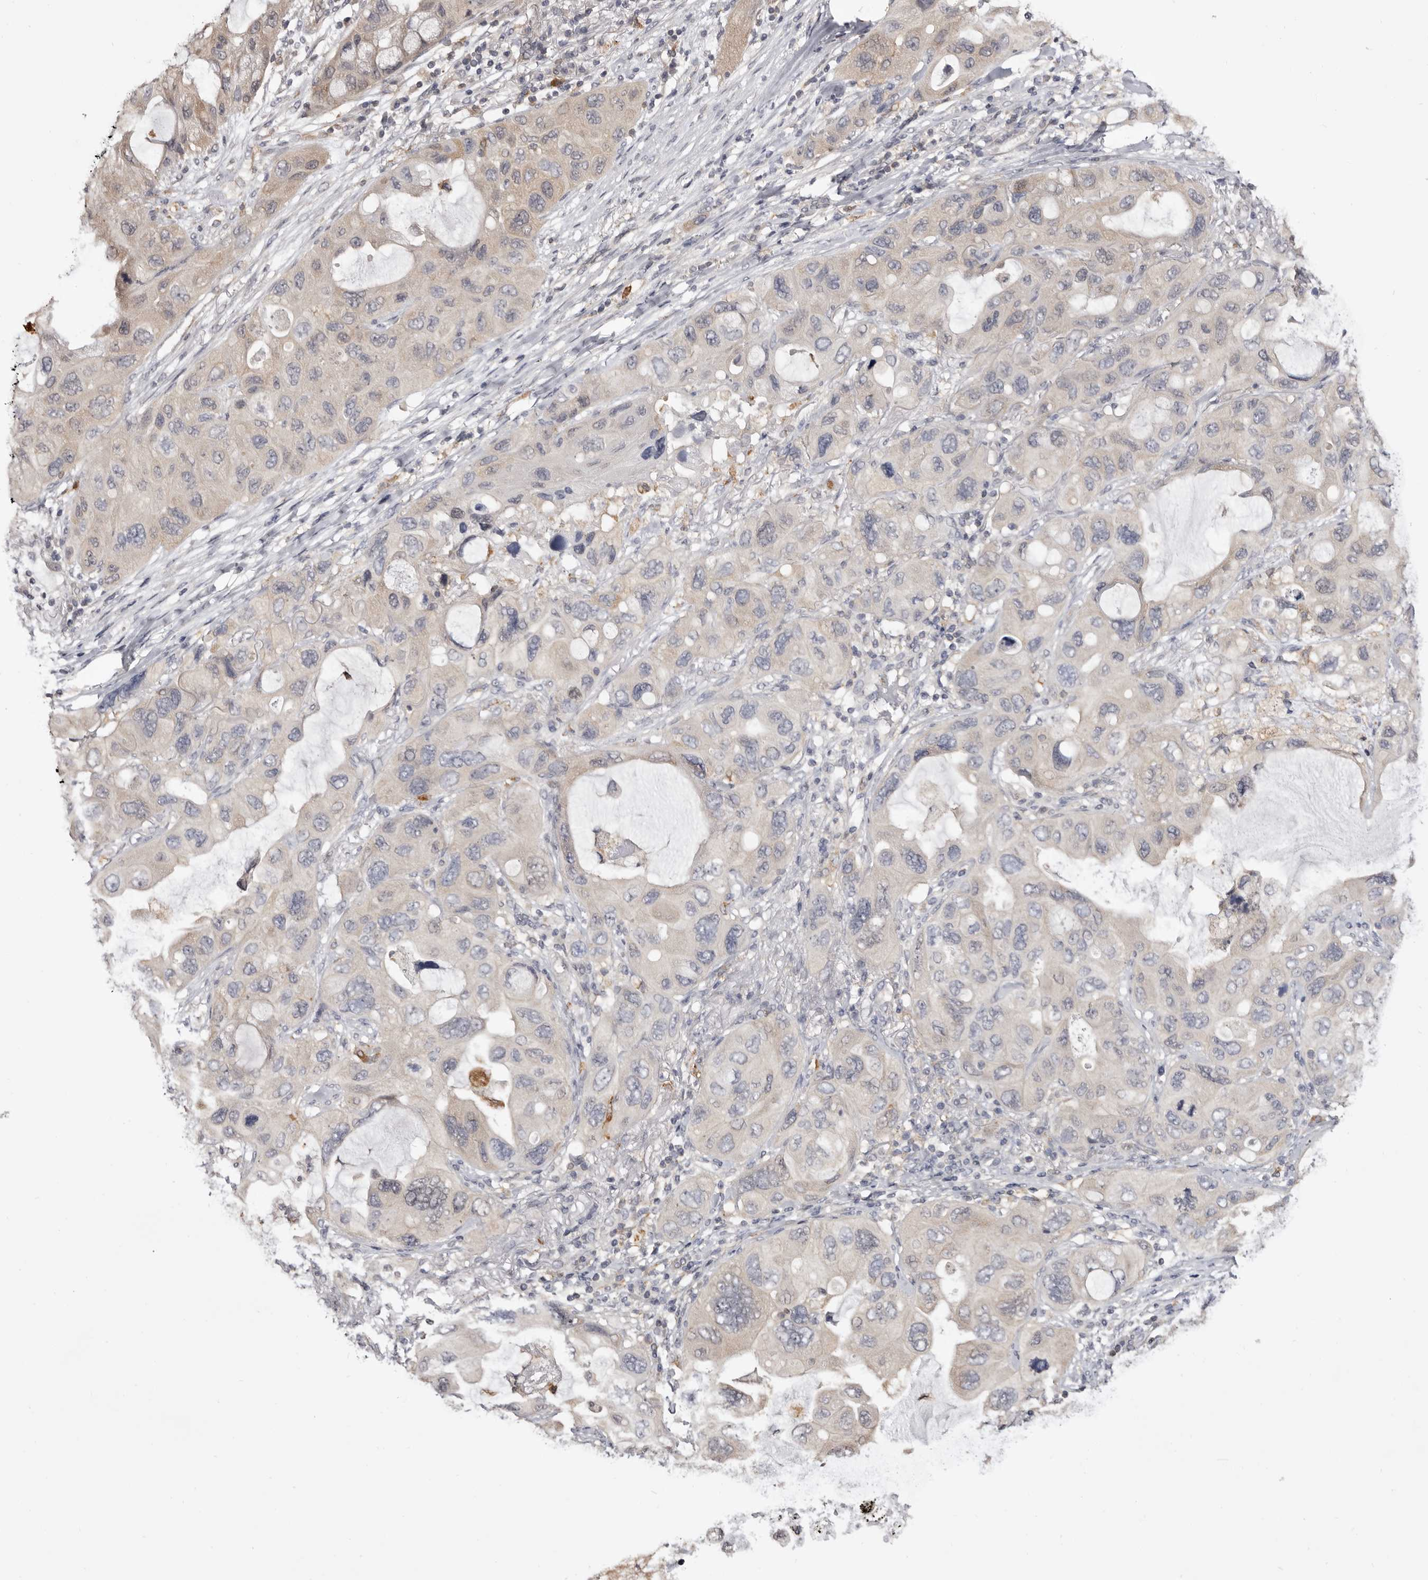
{"staining": {"intensity": "negative", "quantity": "none", "location": "none"}, "tissue": "lung cancer", "cell_type": "Tumor cells", "image_type": "cancer", "snomed": [{"axis": "morphology", "description": "Squamous cell carcinoma, NOS"}, {"axis": "topography", "description": "Lung"}], "caption": "DAB (3,3'-diaminobenzidine) immunohistochemical staining of lung cancer displays no significant expression in tumor cells.", "gene": "TNNI1", "patient": {"sex": "female", "age": 73}}